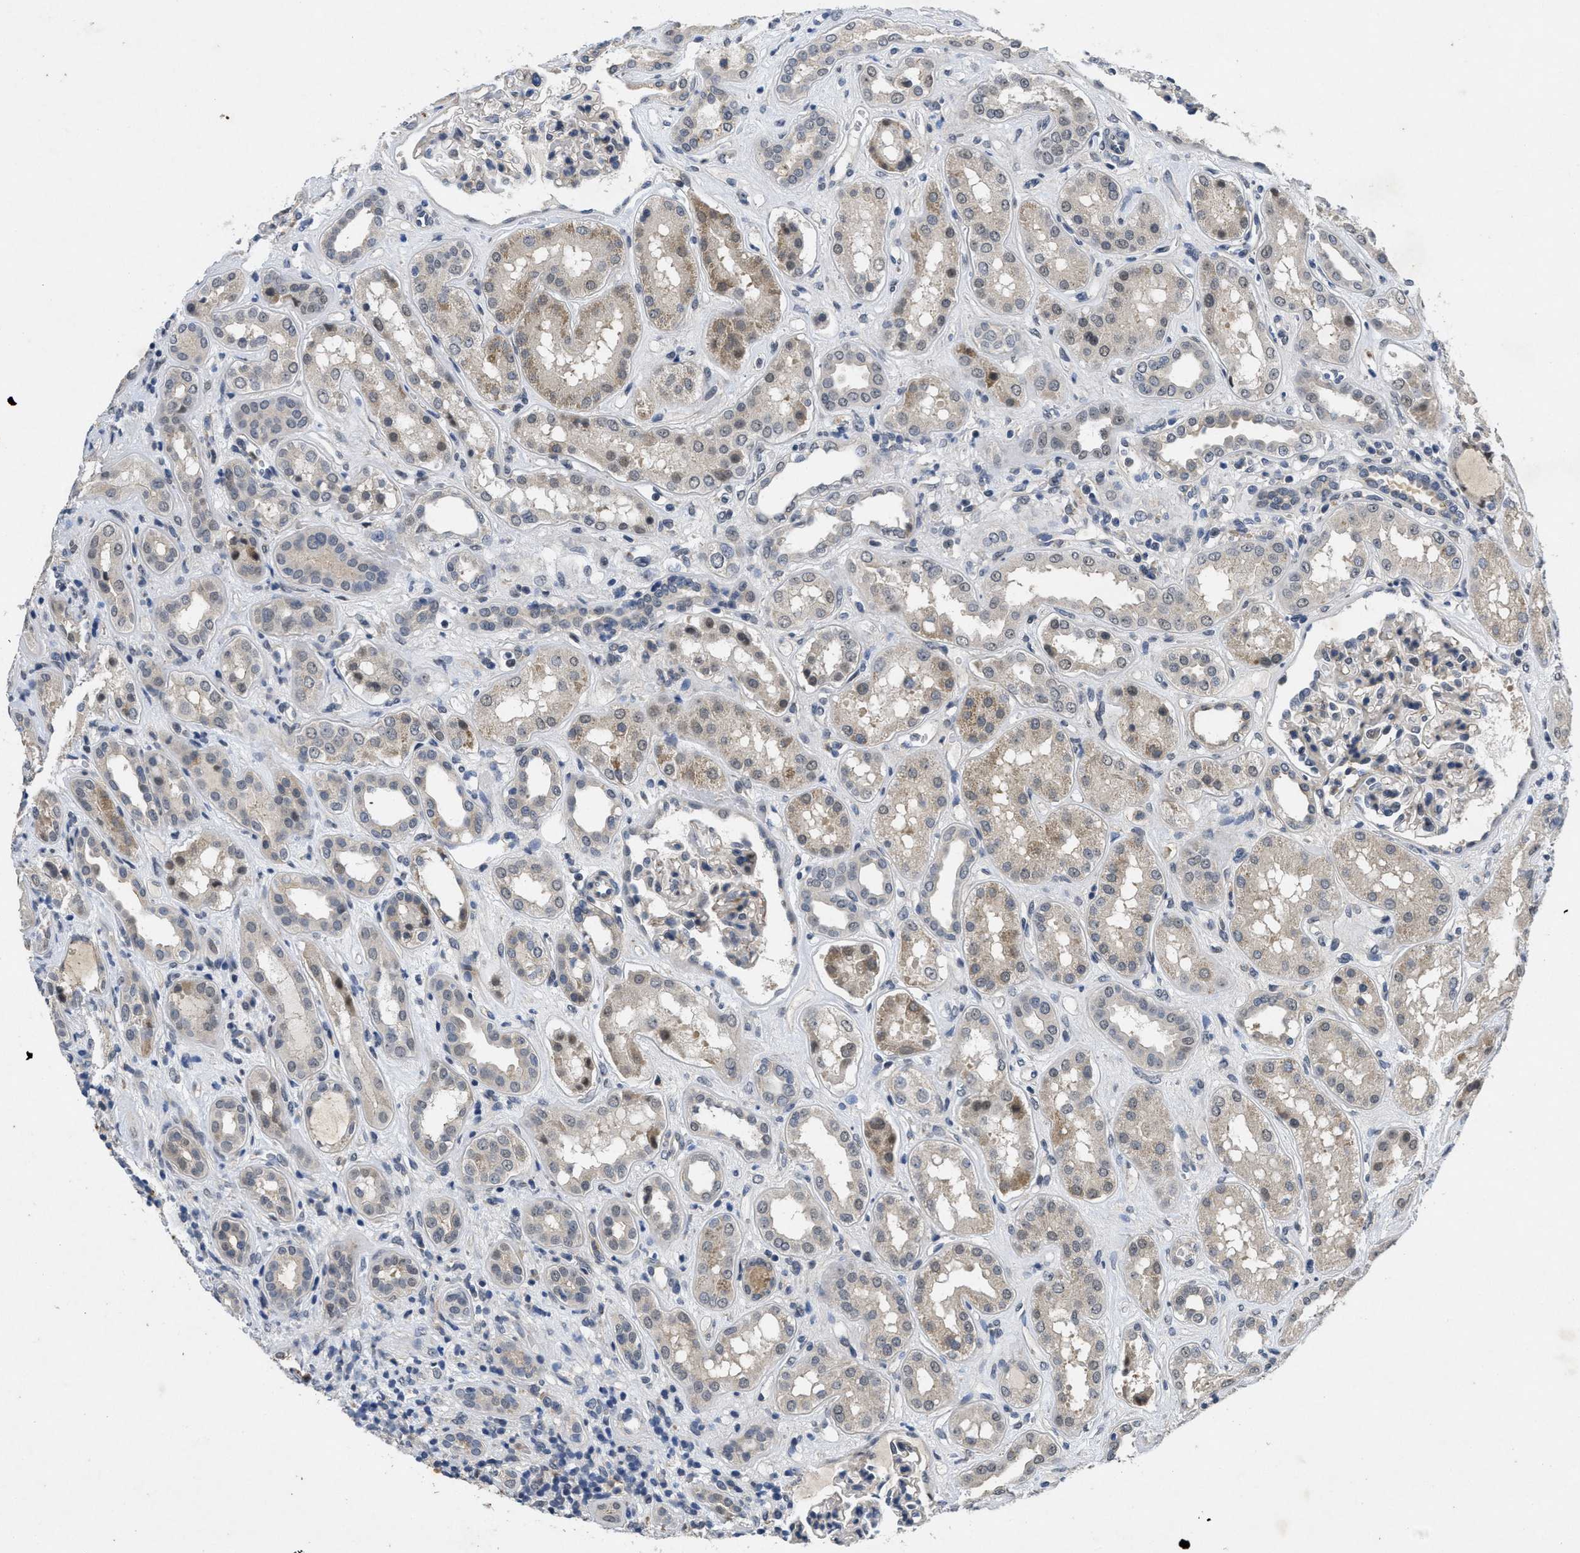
{"staining": {"intensity": "weak", "quantity": "<25%", "location": "nuclear"}, "tissue": "kidney", "cell_type": "Cells in glomeruli", "image_type": "normal", "snomed": [{"axis": "morphology", "description": "Normal tissue, NOS"}, {"axis": "topography", "description": "Kidney"}], "caption": "IHC histopathology image of unremarkable kidney: kidney stained with DAB (3,3'-diaminobenzidine) reveals no significant protein positivity in cells in glomeruli.", "gene": "PAPOLG", "patient": {"sex": "male", "age": 59}}